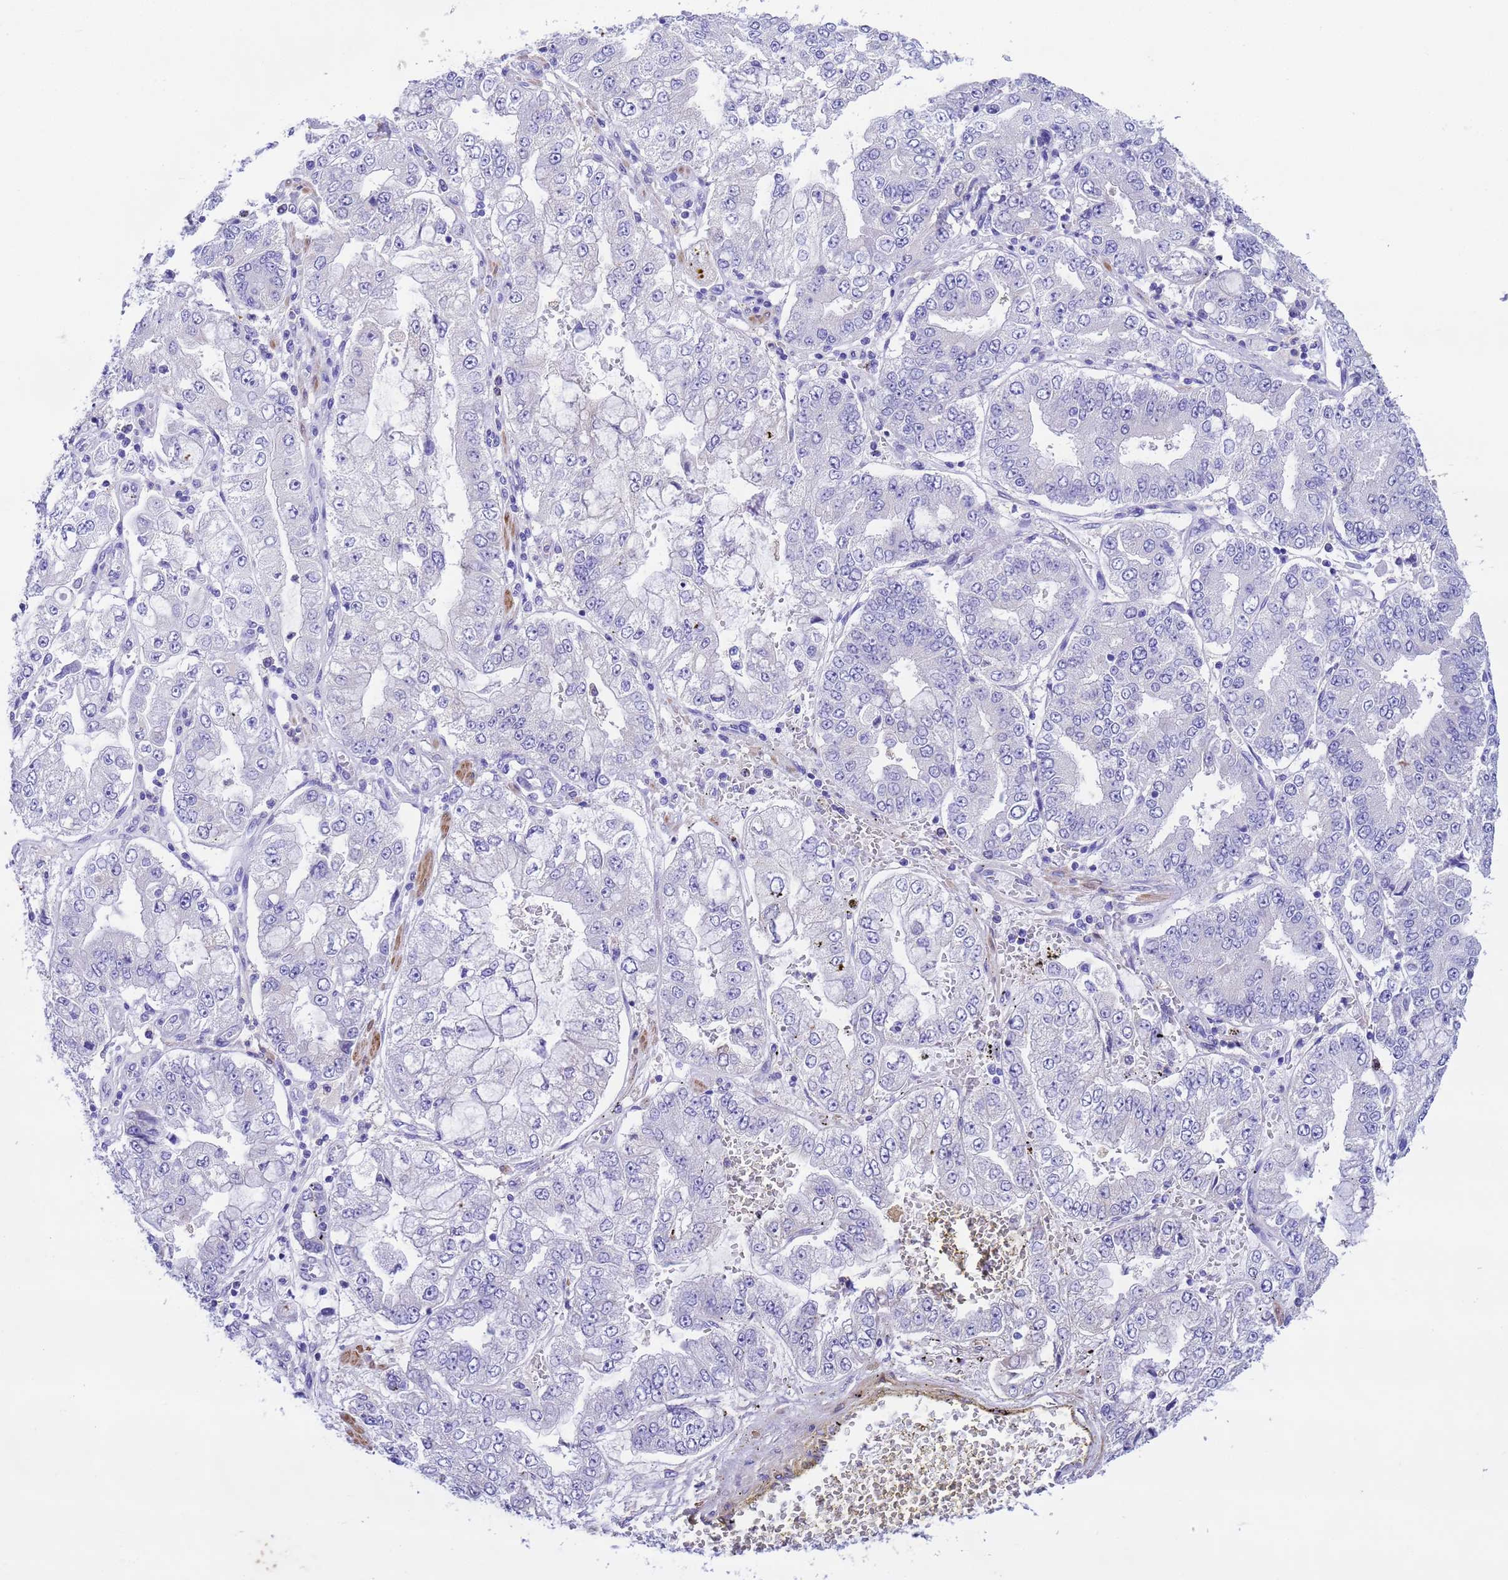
{"staining": {"intensity": "negative", "quantity": "none", "location": "none"}, "tissue": "stomach cancer", "cell_type": "Tumor cells", "image_type": "cancer", "snomed": [{"axis": "morphology", "description": "Adenocarcinoma, NOS"}, {"axis": "topography", "description": "Stomach"}], "caption": "There is no significant expression in tumor cells of adenocarcinoma (stomach).", "gene": "USP38", "patient": {"sex": "male", "age": 76}}